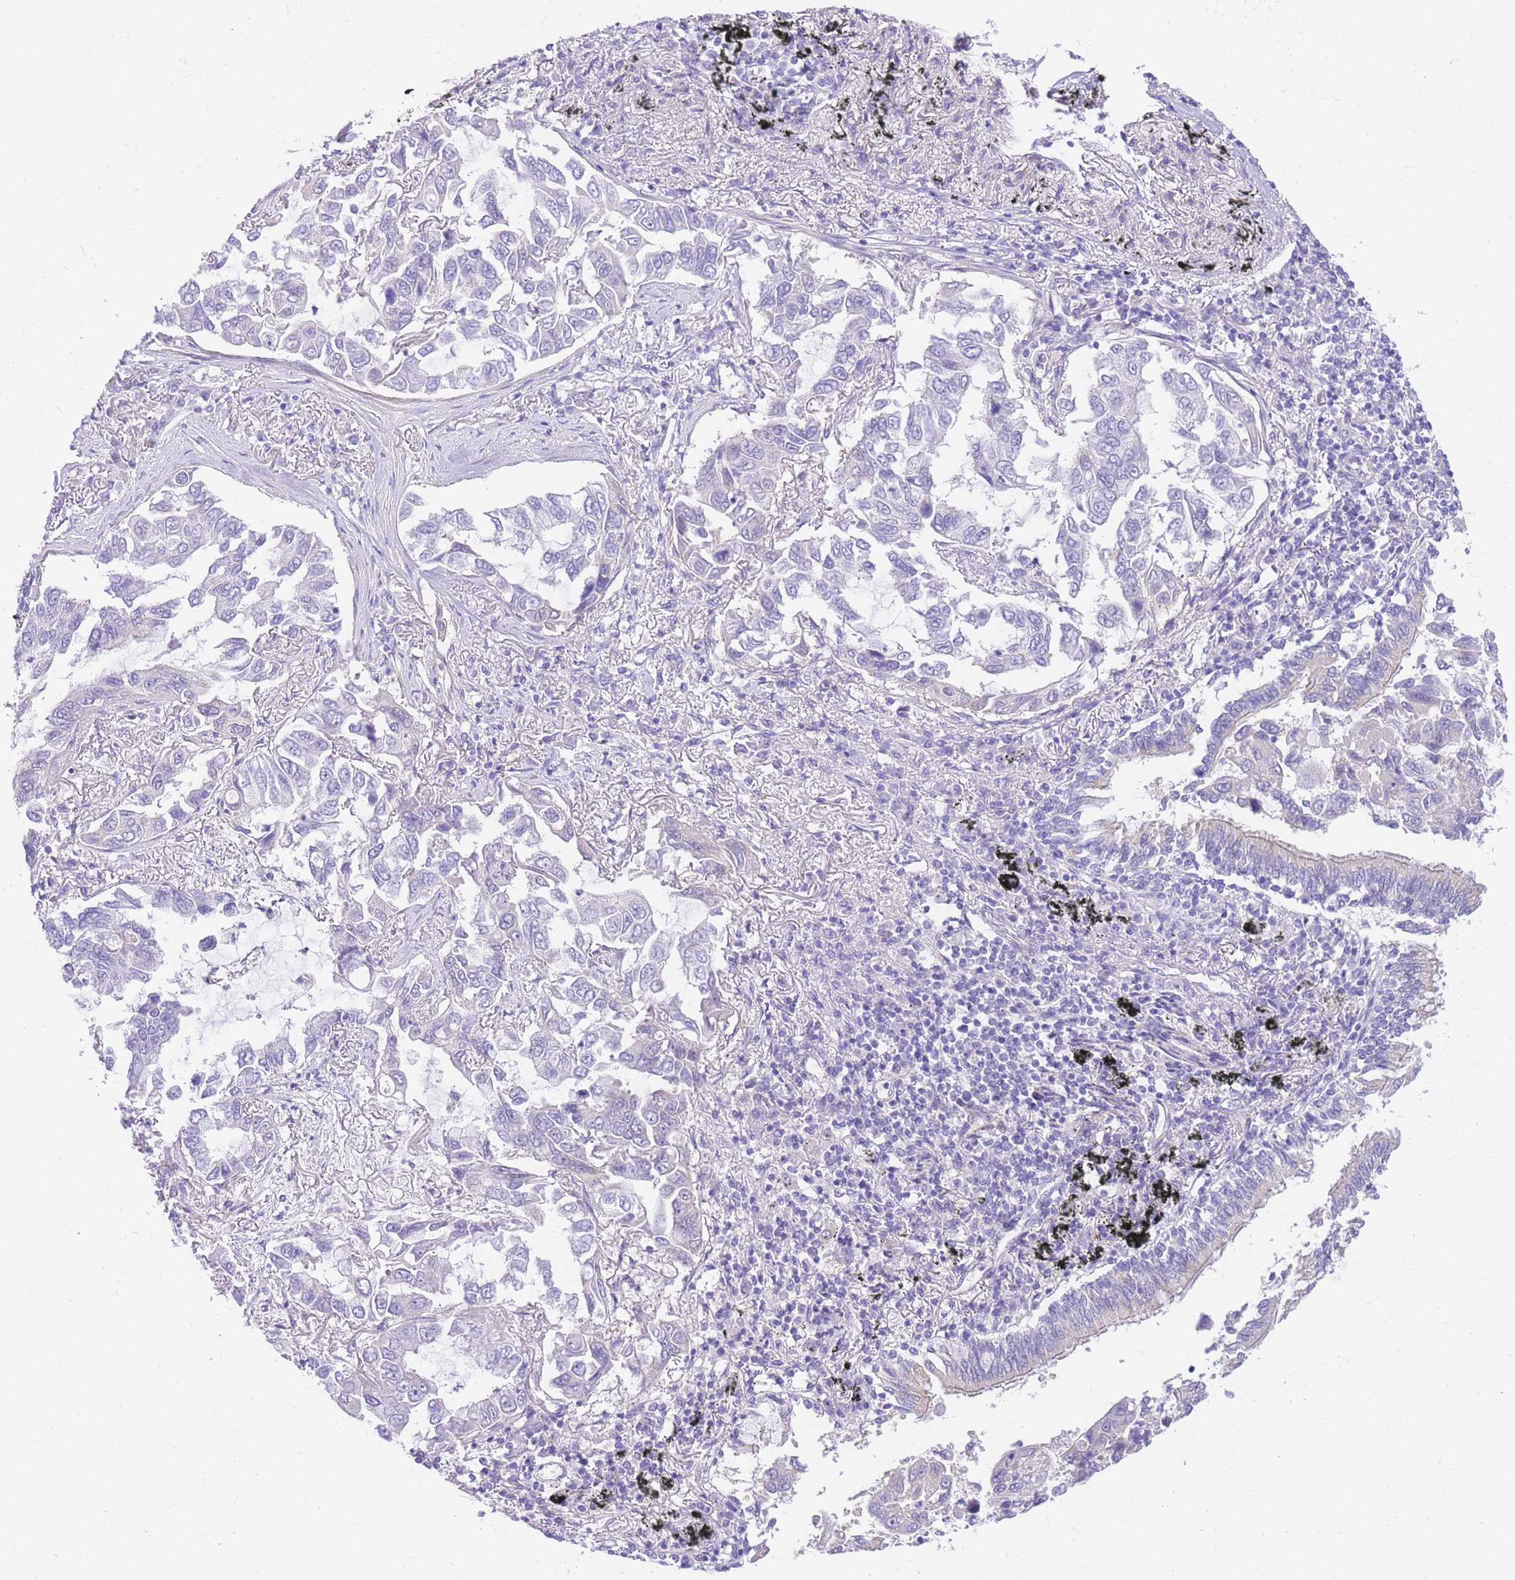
{"staining": {"intensity": "negative", "quantity": "none", "location": "none"}, "tissue": "lung cancer", "cell_type": "Tumor cells", "image_type": "cancer", "snomed": [{"axis": "morphology", "description": "Adenocarcinoma, NOS"}, {"axis": "topography", "description": "Lung"}], "caption": "A histopathology image of human lung adenocarcinoma is negative for staining in tumor cells.", "gene": "S100PBP", "patient": {"sex": "male", "age": 64}}